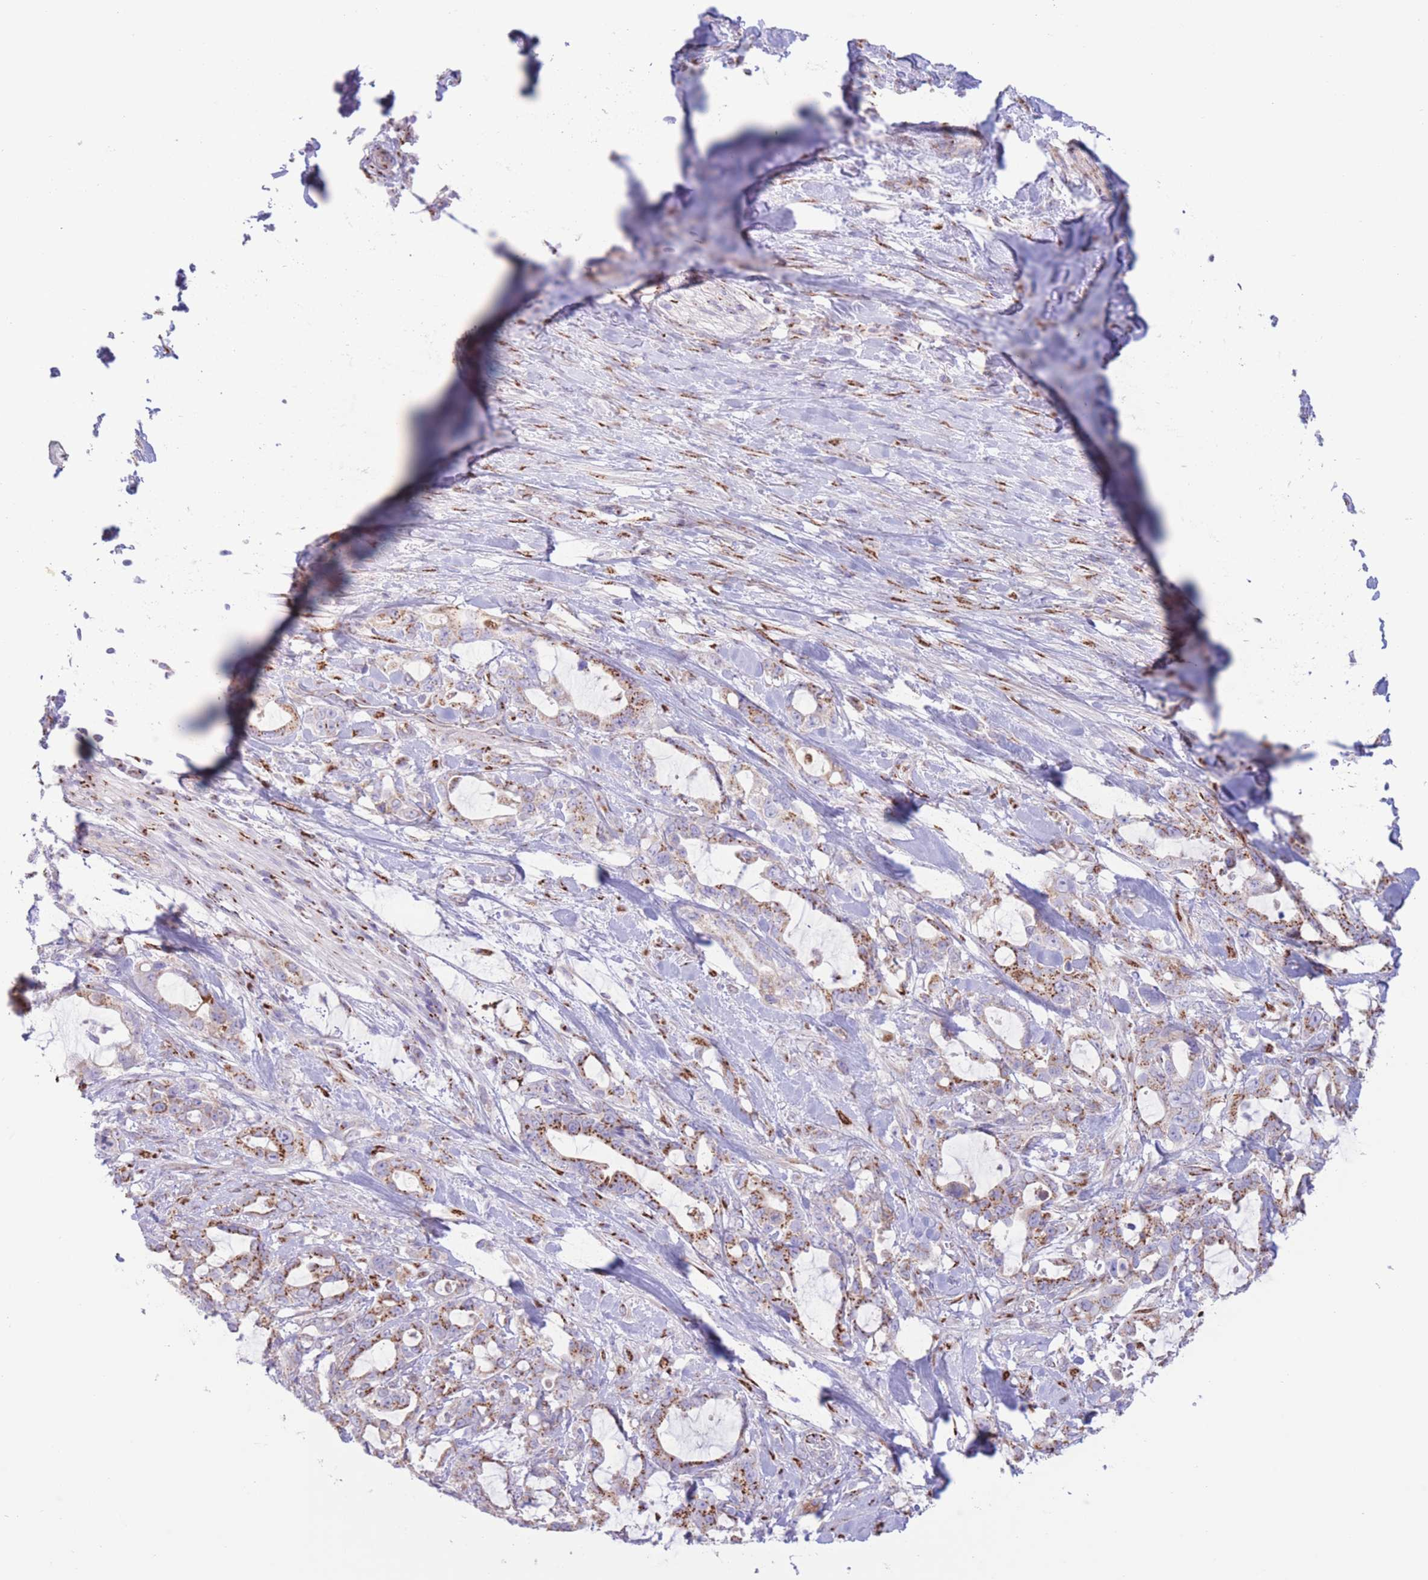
{"staining": {"intensity": "moderate", "quantity": ">75%", "location": "cytoplasmic/membranous"}, "tissue": "pancreatic cancer", "cell_type": "Tumor cells", "image_type": "cancer", "snomed": [{"axis": "morphology", "description": "Adenocarcinoma, NOS"}, {"axis": "topography", "description": "Pancreas"}], "caption": "The immunohistochemical stain highlights moderate cytoplasmic/membranous expression in tumor cells of pancreatic cancer (adenocarcinoma) tissue.", "gene": "MPND", "patient": {"sex": "female", "age": 61}}